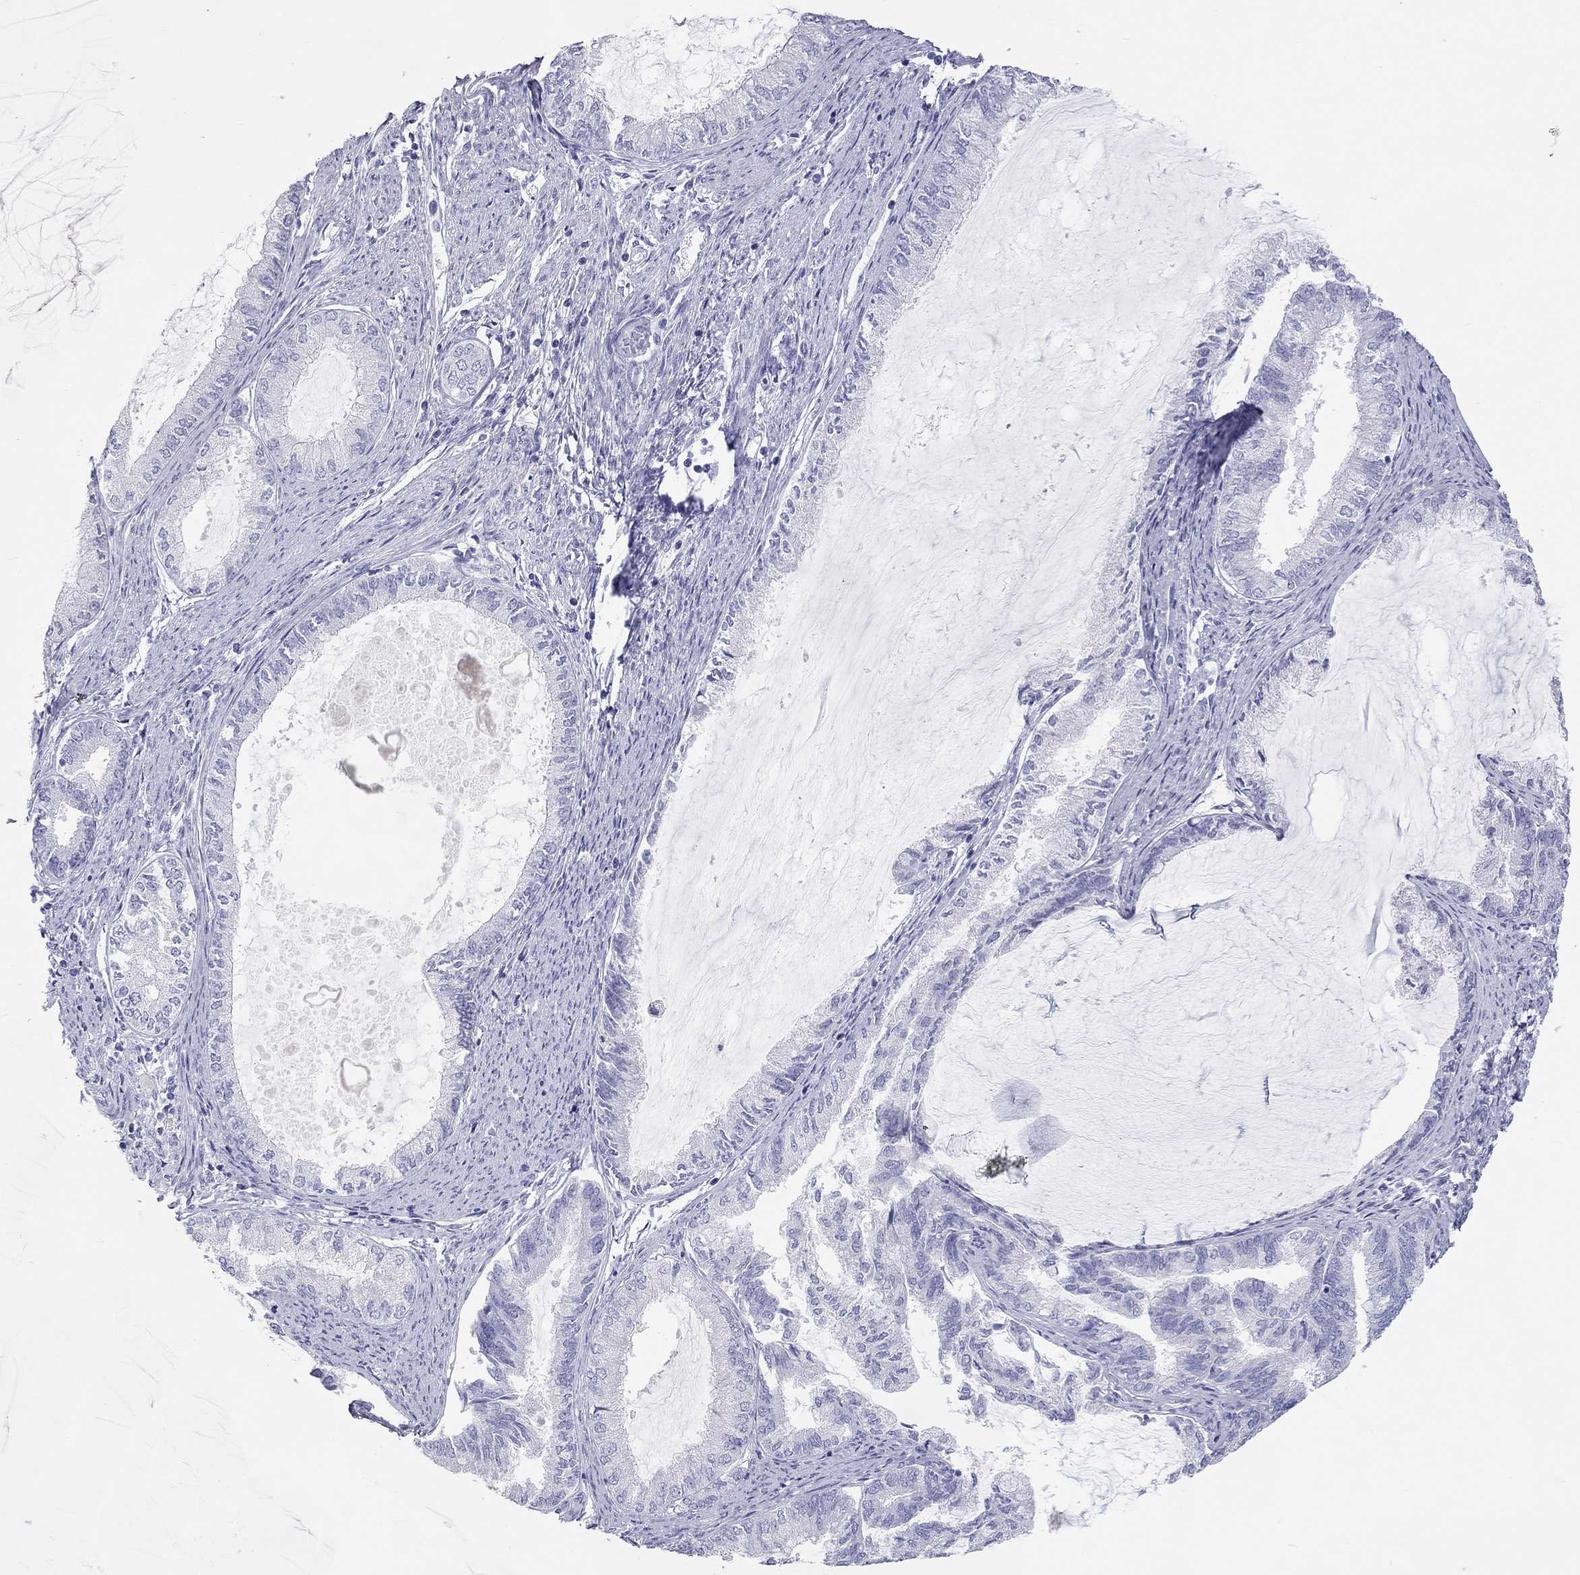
{"staining": {"intensity": "negative", "quantity": "none", "location": "none"}, "tissue": "endometrial cancer", "cell_type": "Tumor cells", "image_type": "cancer", "snomed": [{"axis": "morphology", "description": "Adenocarcinoma, NOS"}, {"axis": "topography", "description": "Endometrium"}], "caption": "Micrograph shows no significant protein expression in tumor cells of endometrial adenocarcinoma.", "gene": "PCDHGC5", "patient": {"sex": "female", "age": 86}}